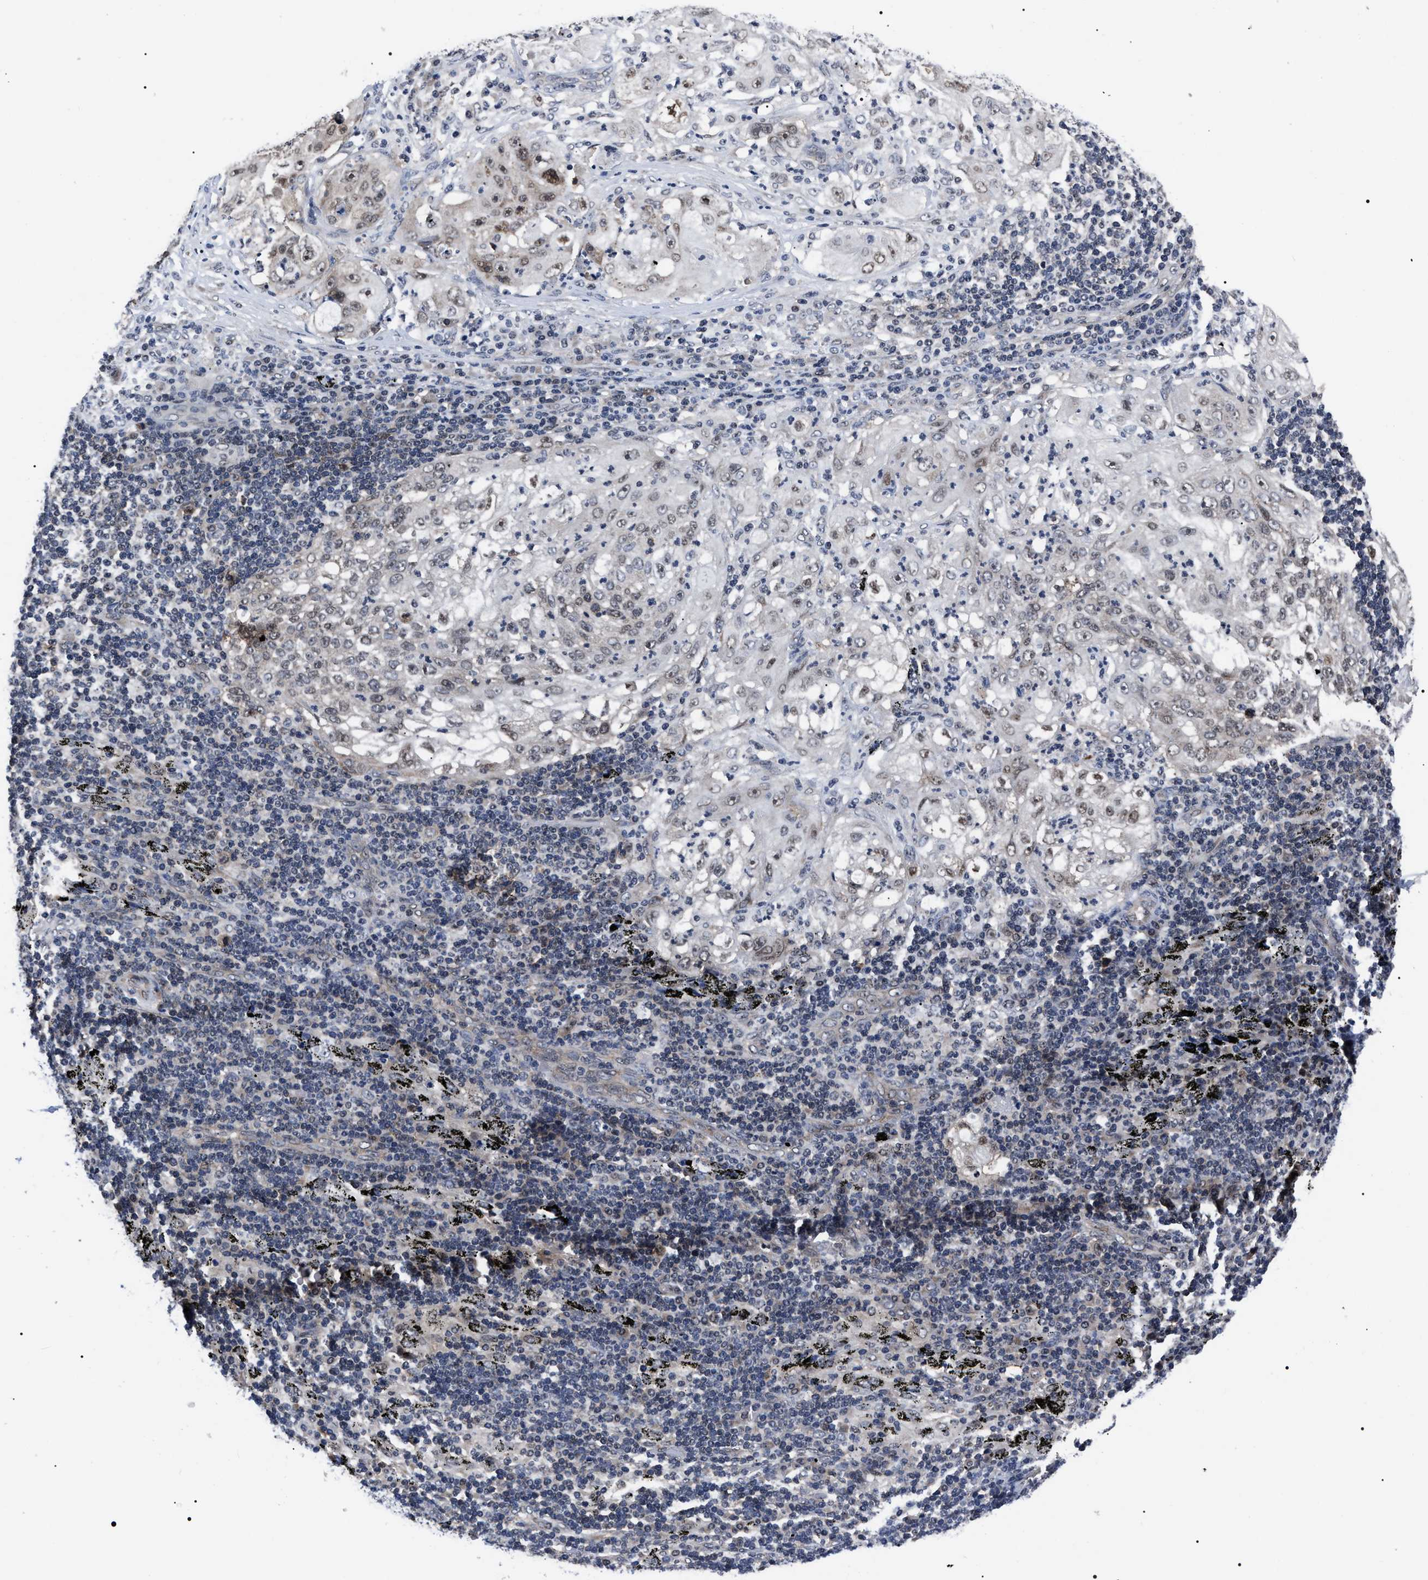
{"staining": {"intensity": "weak", "quantity": "<25%", "location": "nuclear"}, "tissue": "lung cancer", "cell_type": "Tumor cells", "image_type": "cancer", "snomed": [{"axis": "morphology", "description": "Inflammation, NOS"}, {"axis": "morphology", "description": "Squamous cell carcinoma, NOS"}, {"axis": "topography", "description": "Lymph node"}, {"axis": "topography", "description": "Soft tissue"}, {"axis": "topography", "description": "Lung"}], "caption": "There is no significant positivity in tumor cells of lung cancer (squamous cell carcinoma).", "gene": "CSNK2A1", "patient": {"sex": "male", "age": 66}}